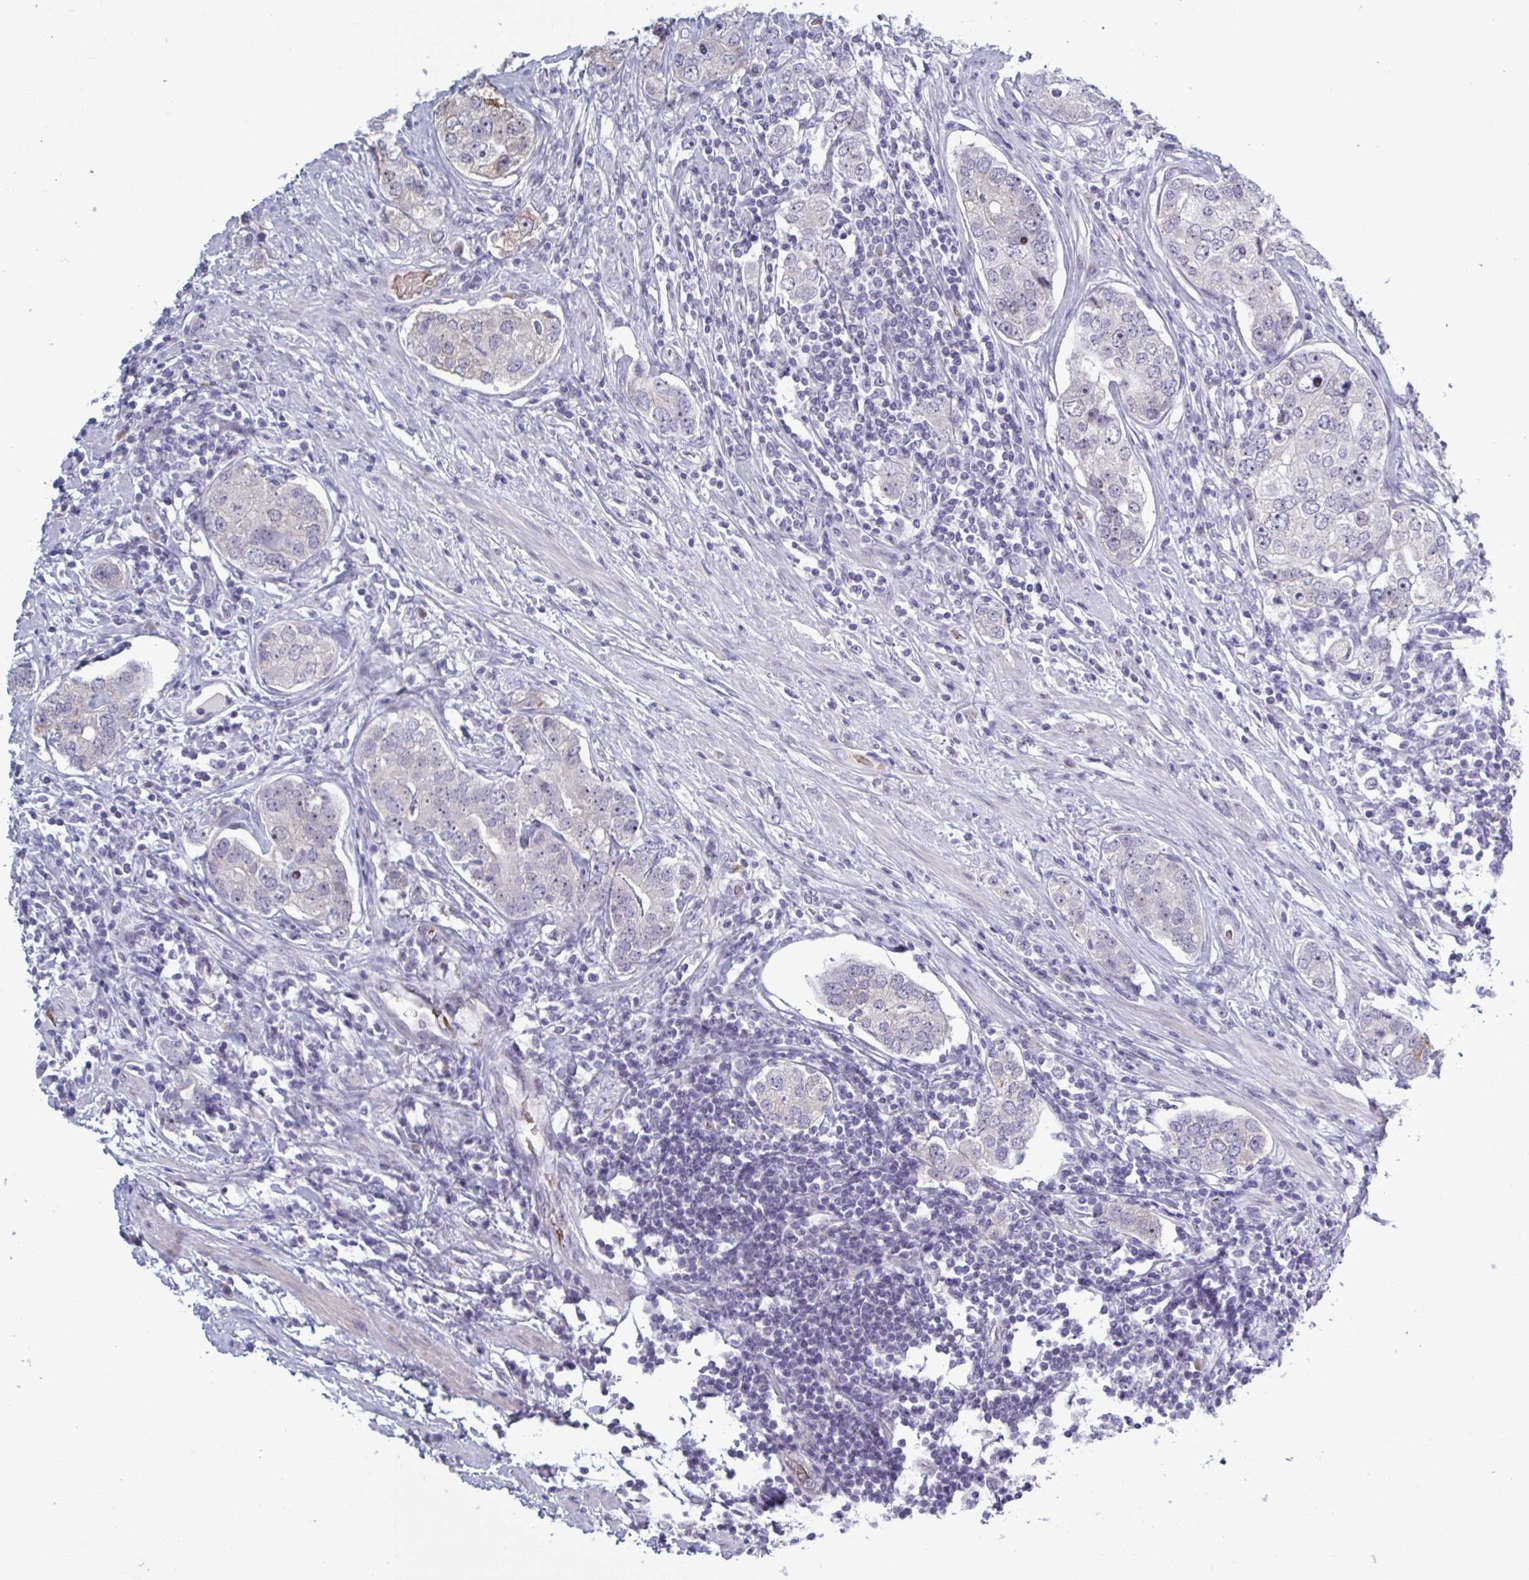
{"staining": {"intensity": "negative", "quantity": "none", "location": "none"}, "tissue": "prostate cancer", "cell_type": "Tumor cells", "image_type": "cancer", "snomed": [{"axis": "morphology", "description": "Adenocarcinoma, High grade"}, {"axis": "topography", "description": "Prostate"}], "caption": "High power microscopy image of an IHC photomicrograph of prostate adenocarcinoma (high-grade), revealing no significant positivity in tumor cells.", "gene": "HSD11B2", "patient": {"sex": "male", "age": 60}}